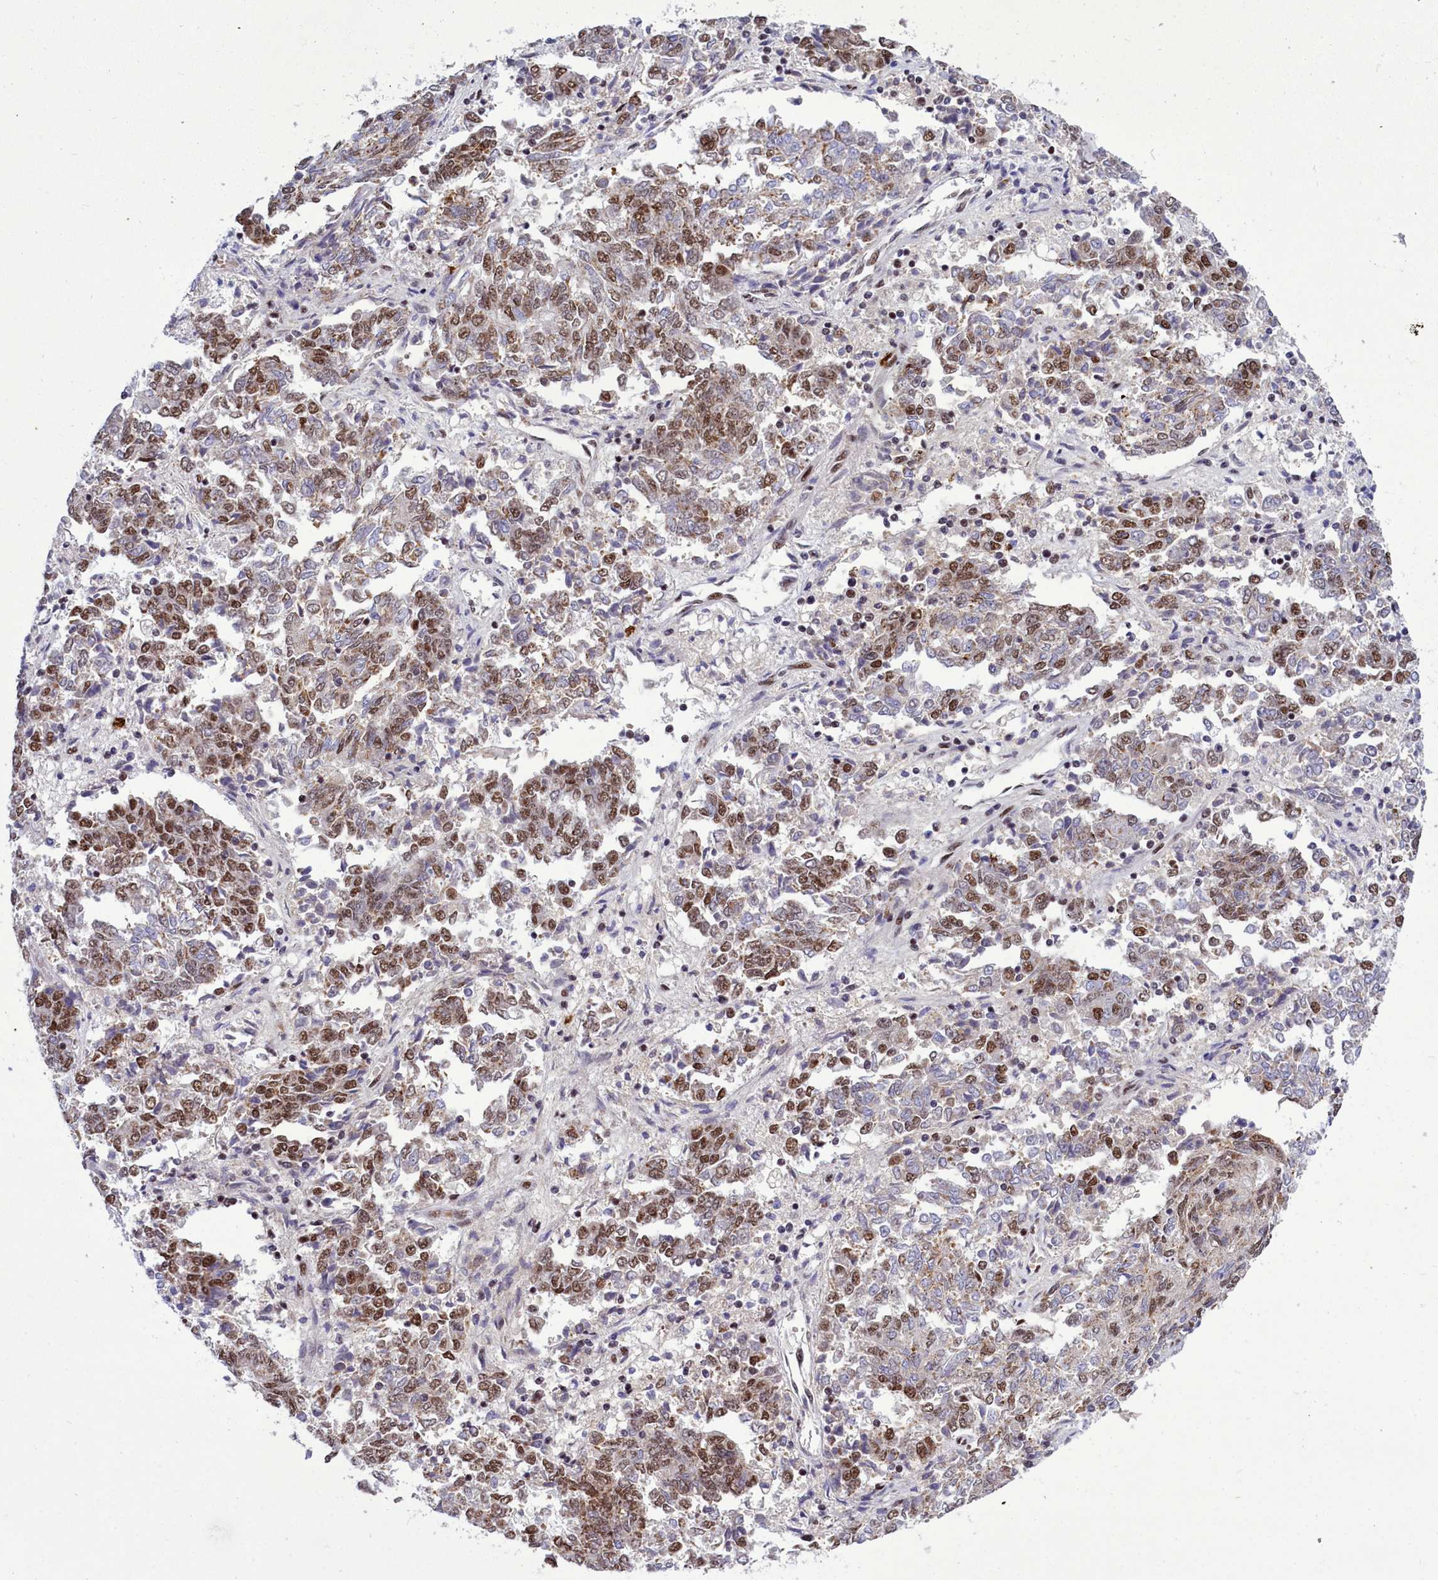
{"staining": {"intensity": "moderate", "quantity": ">75%", "location": "nuclear"}, "tissue": "endometrial cancer", "cell_type": "Tumor cells", "image_type": "cancer", "snomed": [{"axis": "morphology", "description": "Adenocarcinoma, NOS"}, {"axis": "topography", "description": "Endometrium"}], "caption": "Immunohistochemistry (IHC) staining of endometrial cancer (adenocarcinoma), which demonstrates medium levels of moderate nuclear positivity in about >75% of tumor cells indicating moderate nuclear protein expression. The staining was performed using DAB (3,3'-diaminobenzidine) (brown) for protein detection and nuclei were counterstained in hematoxylin (blue).", "gene": "POM121L2", "patient": {"sex": "female", "age": 80}}